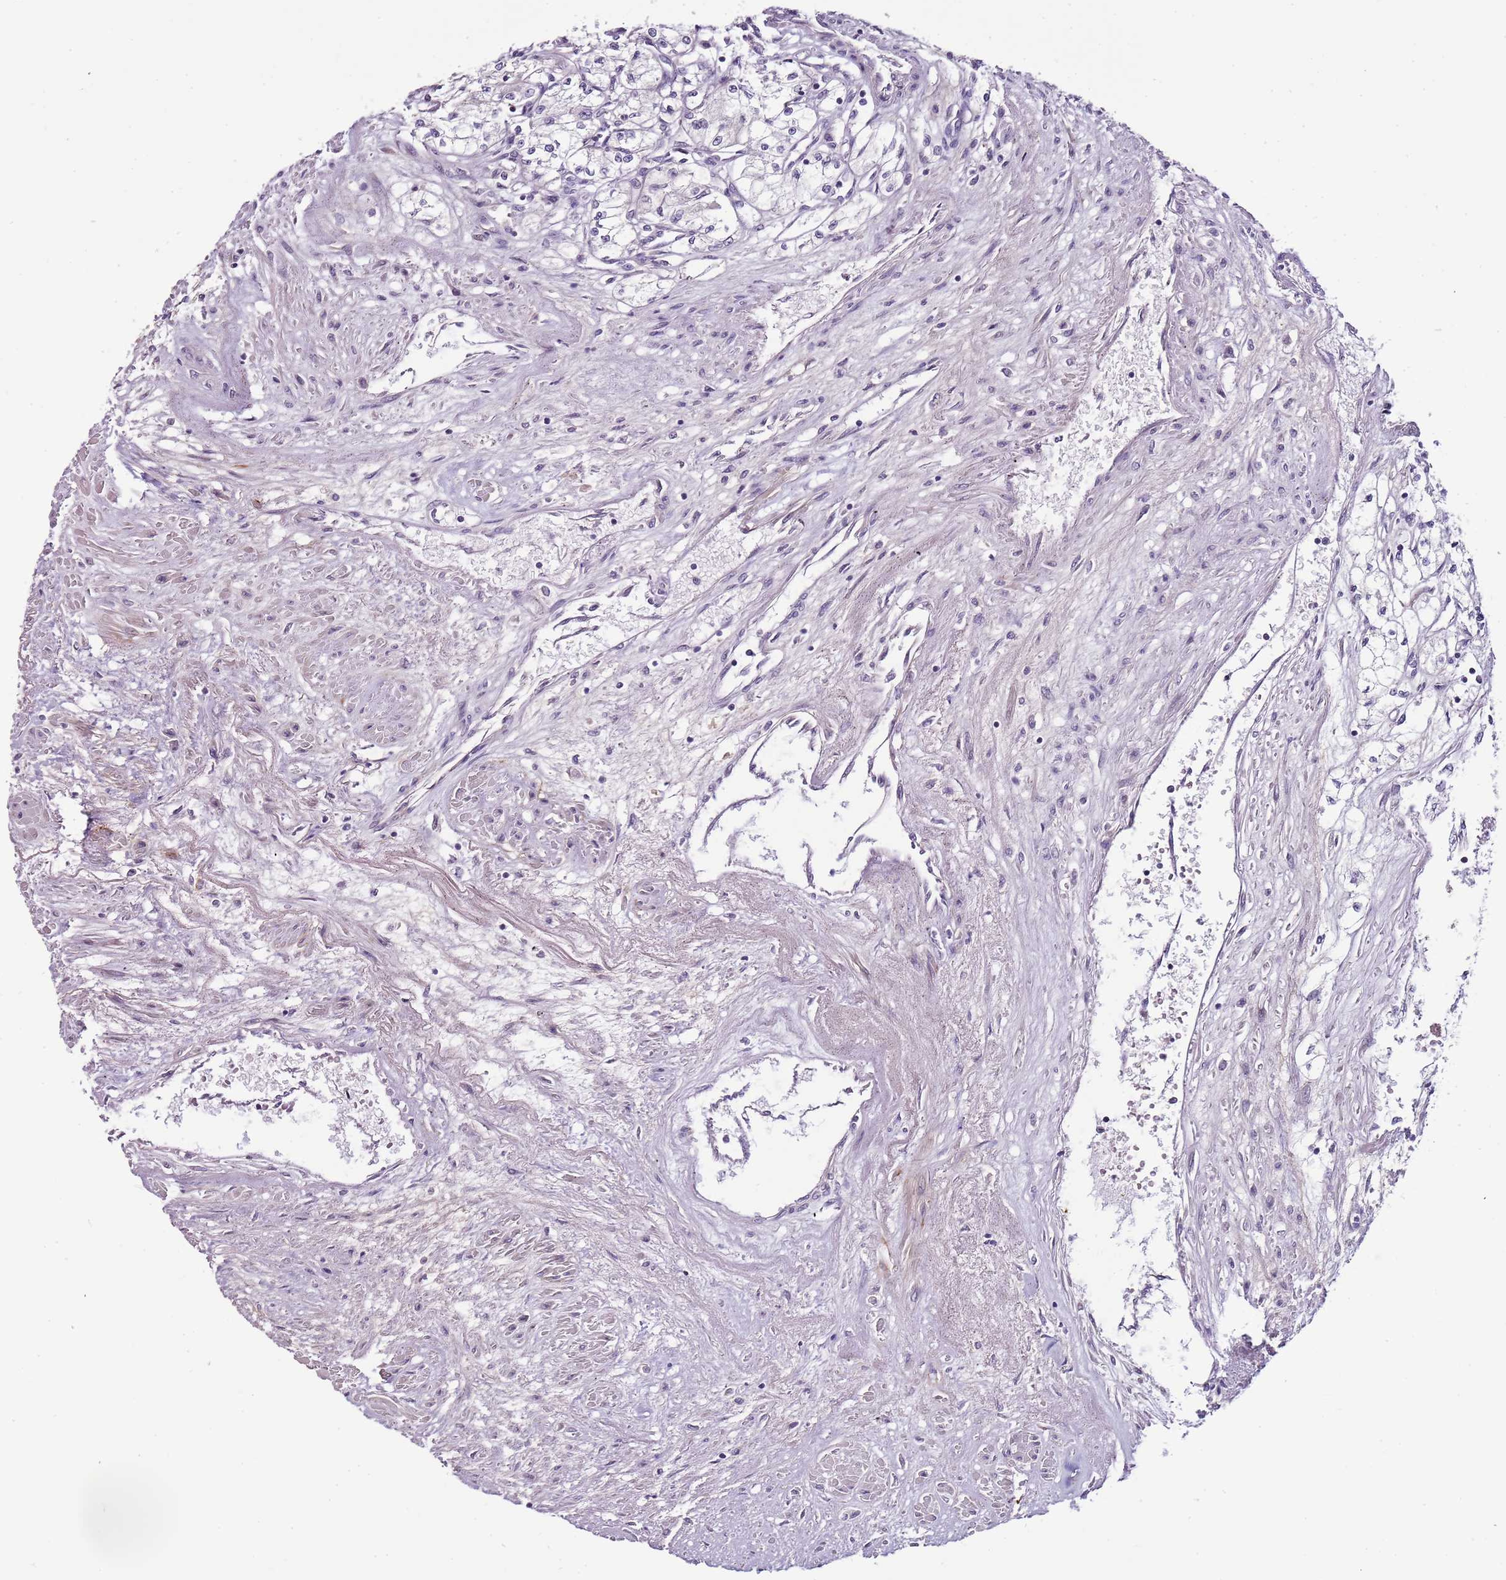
{"staining": {"intensity": "negative", "quantity": "none", "location": "none"}, "tissue": "renal cancer", "cell_type": "Tumor cells", "image_type": "cancer", "snomed": [{"axis": "morphology", "description": "Adenocarcinoma, NOS"}, {"axis": "topography", "description": "Kidney"}], "caption": "DAB immunohistochemical staining of human adenocarcinoma (renal) exhibits no significant staining in tumor cells.", "gene": "NKX2-3", "patient": {"sex": "male", "age": 59}}